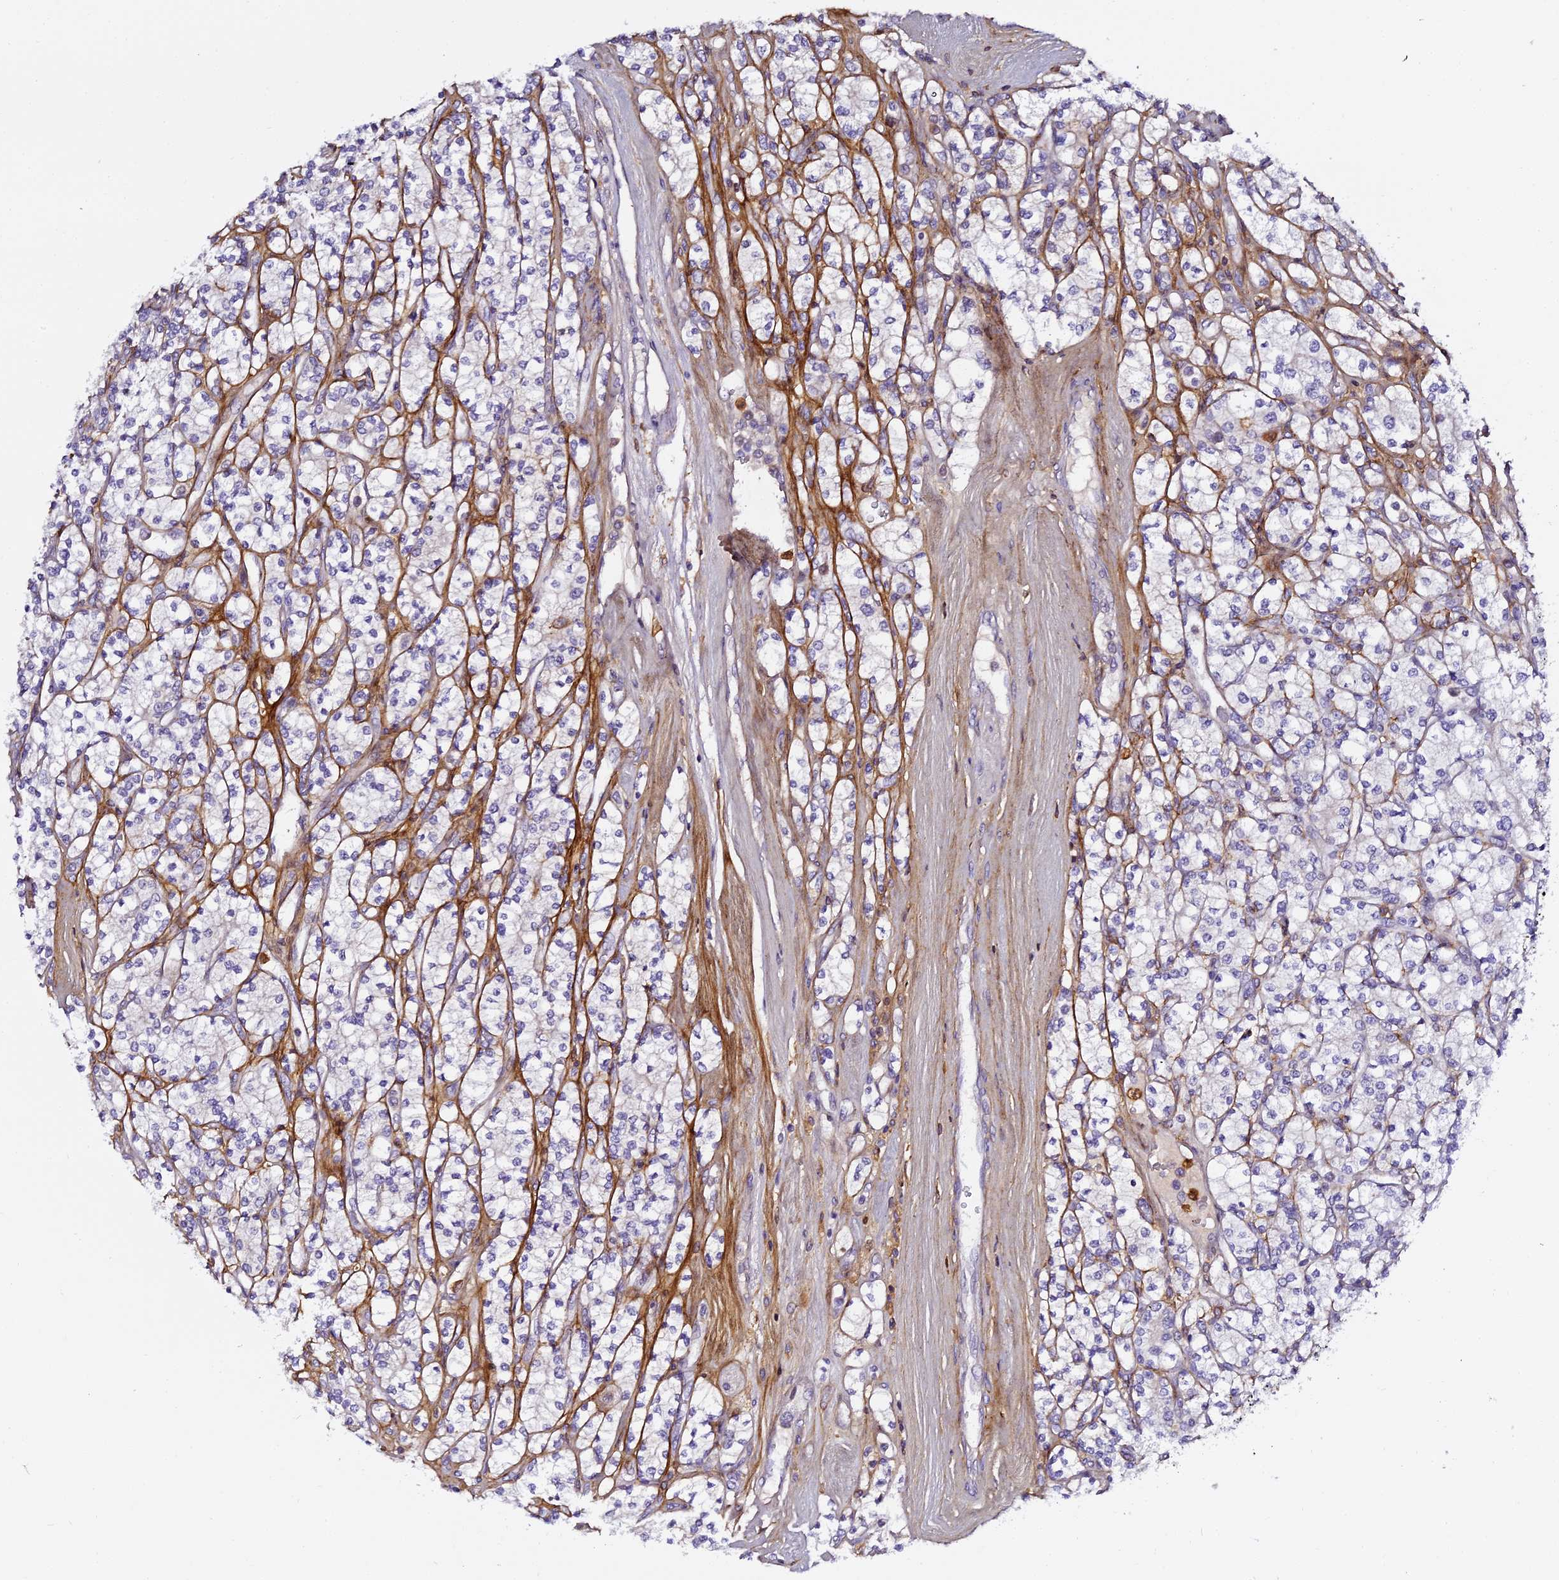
{"staining": {"intensity": "negative", "quantity": "none", "location": "none"}, "tissue": "renal cancer", "cell_type": "Tumor cells", "image_type": "cancer", "snomed": [{"axis": "morphology", "description": "Adenocarcinoma, NOS"}, {"axis": "topography", "description": "Kidney"}], "caption": "High power microscopy photomicrograph of an IHC image of renal adenocarcinoma, revealing no significant staining in tumor cells.", "gene": "IL4I1", "patient": {"sex": "male", "age": 77}}